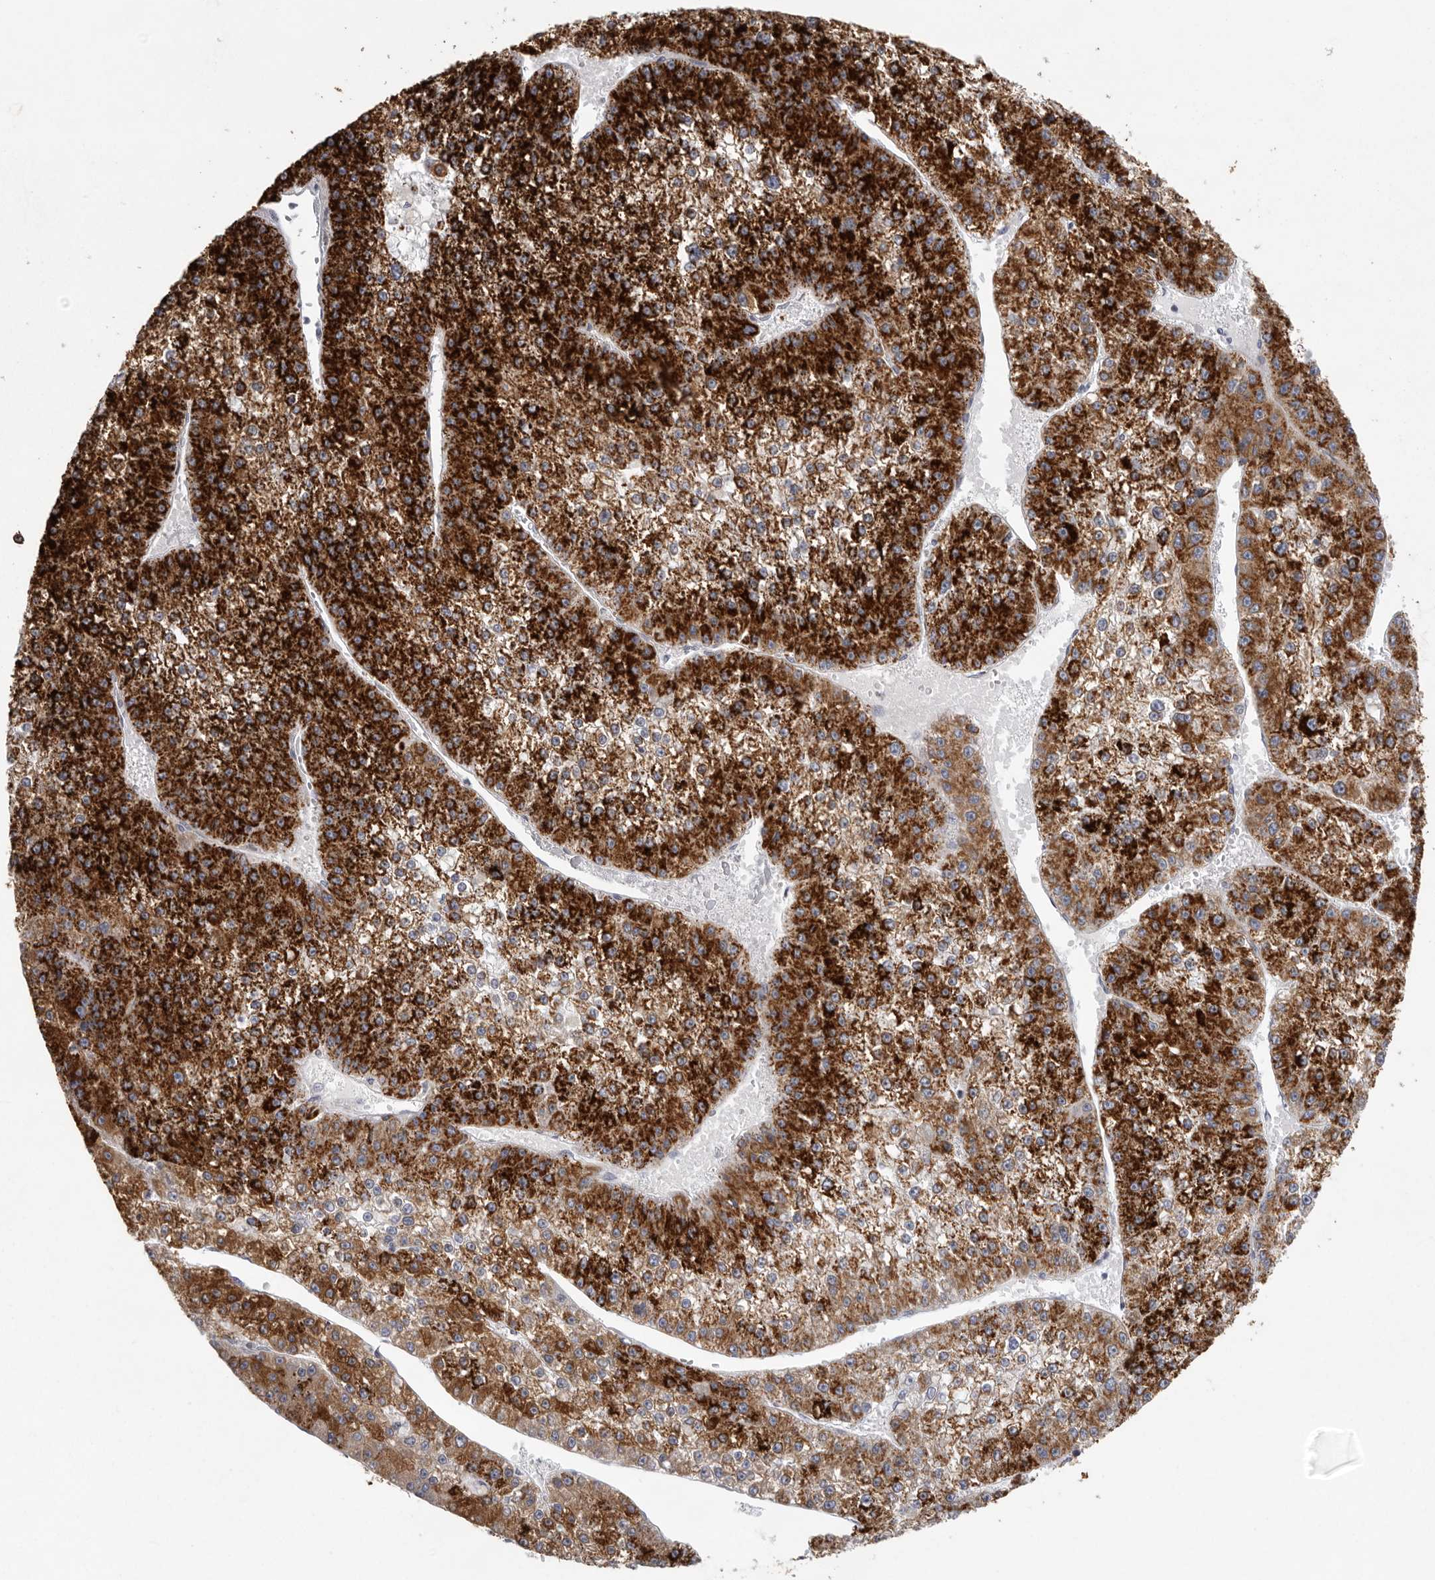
{"staining": {"intensity": "strong", "quantity": ">75%", "location": "cytoplasmic/membranous"}, "tissue": "liver cancer", "cell_type": "Tumor cells", "image_type": "cancer", "snomed": [{"axis": "morphology", "description": "Carcinoma, Hepatocellular, NOS"}, {"axis": "topography", "description": "Liver"}], "caption": "Immunohistochemical staining of liver cancer (hepatocellular carcinoma) exhibits strong cytoplasmic/membranous protein staining in about >75% of tumor cells.", "gene": "USP24", "patient": {"sex": "female", "age": 73}}